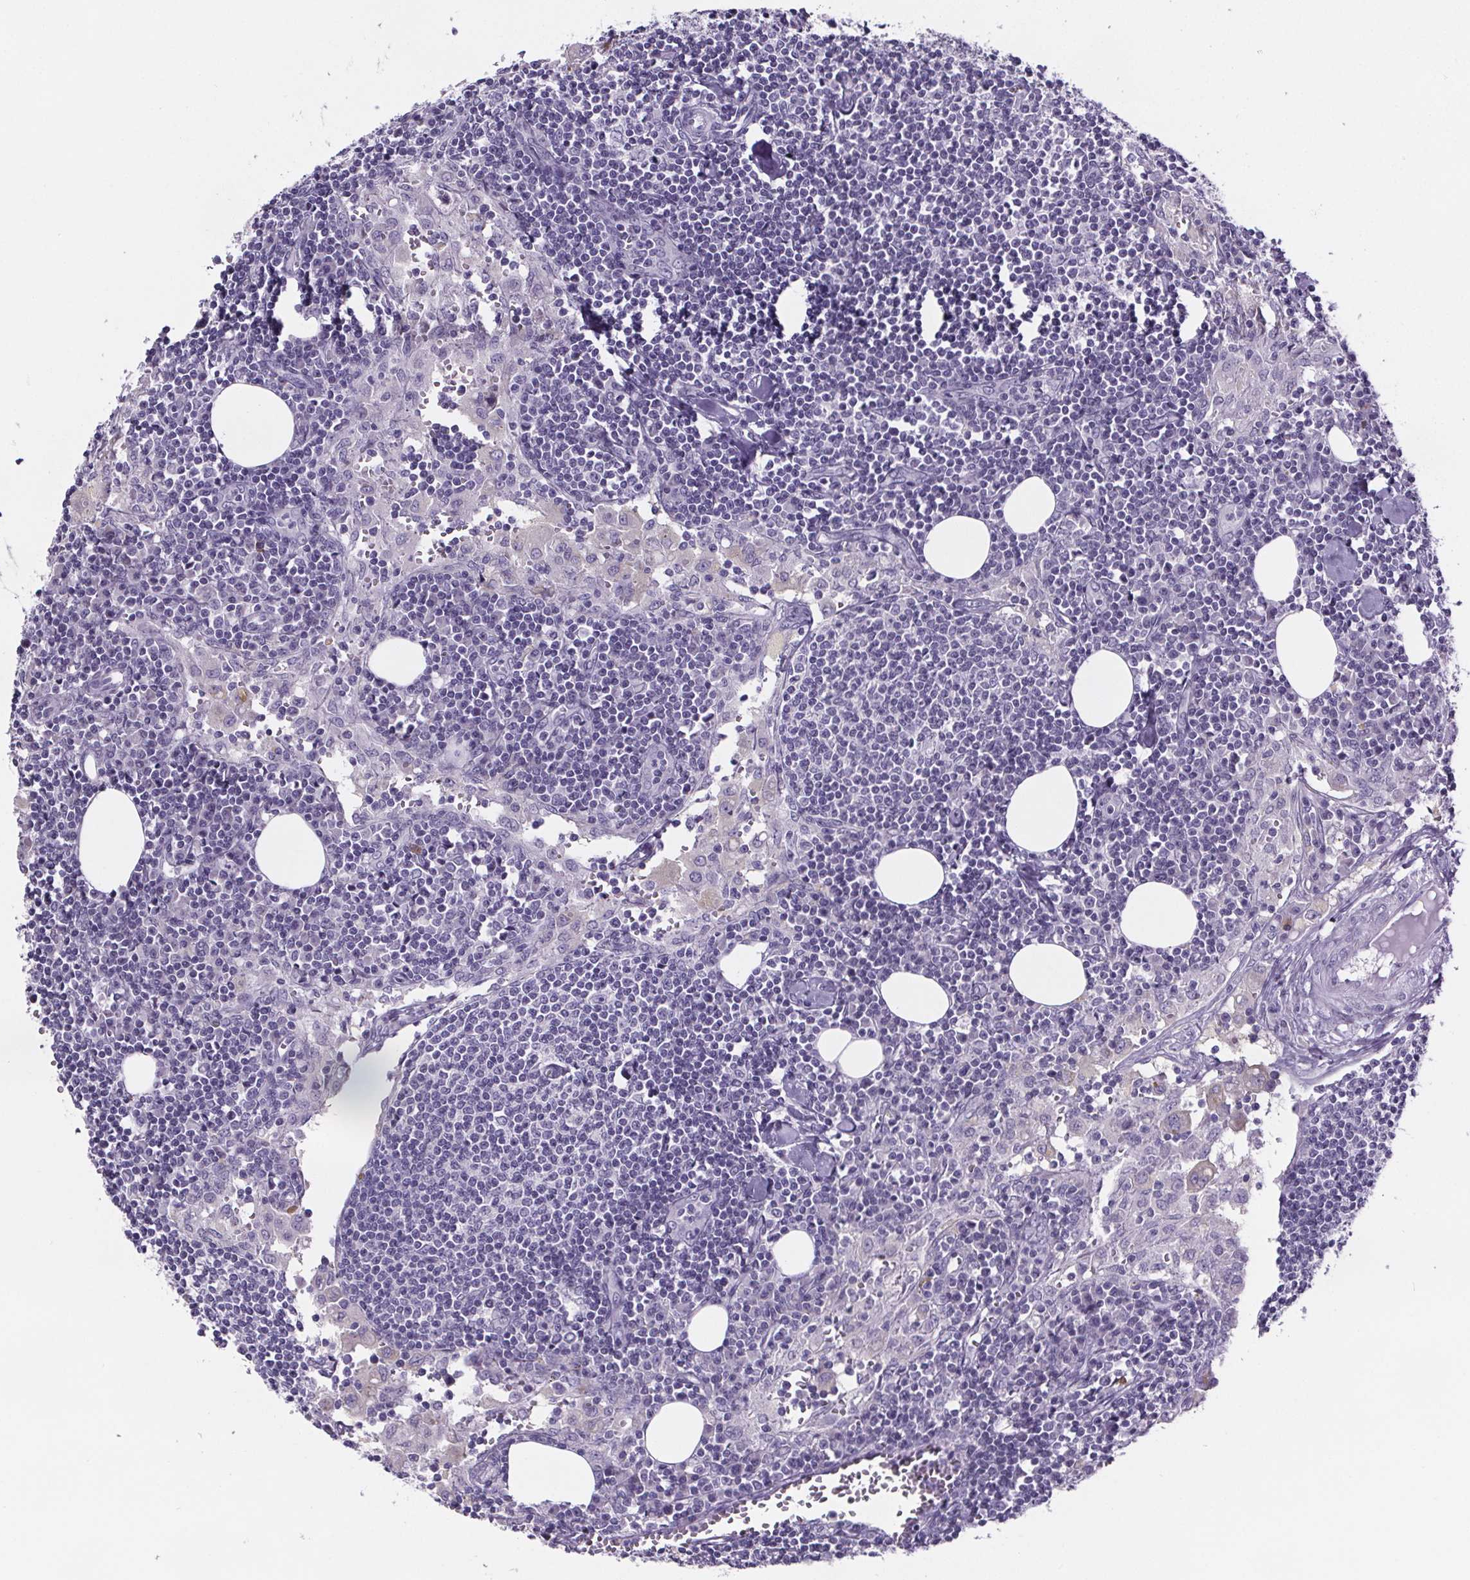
{"staining": {"intensity": "negative", "quantity": "none", "location": "none"}, "tissue": "lymph node", "cell_type": "Germinal center cells", "image_type": "normal", "snomed": [{"axis": "morphology", "description": "Normal tissue, NOS"}, {"axis": "topography", "description": "Lymph node"}], "caption": "Germinal center cells are negative for protein expression in normal human lymph node. Brightfield microscopy of IHC stained with DAB (brown) and hematoxylin (blue), captured at high magnification.", "gene": "CUBN", "patient": {"sex": "male", "age": 55}}